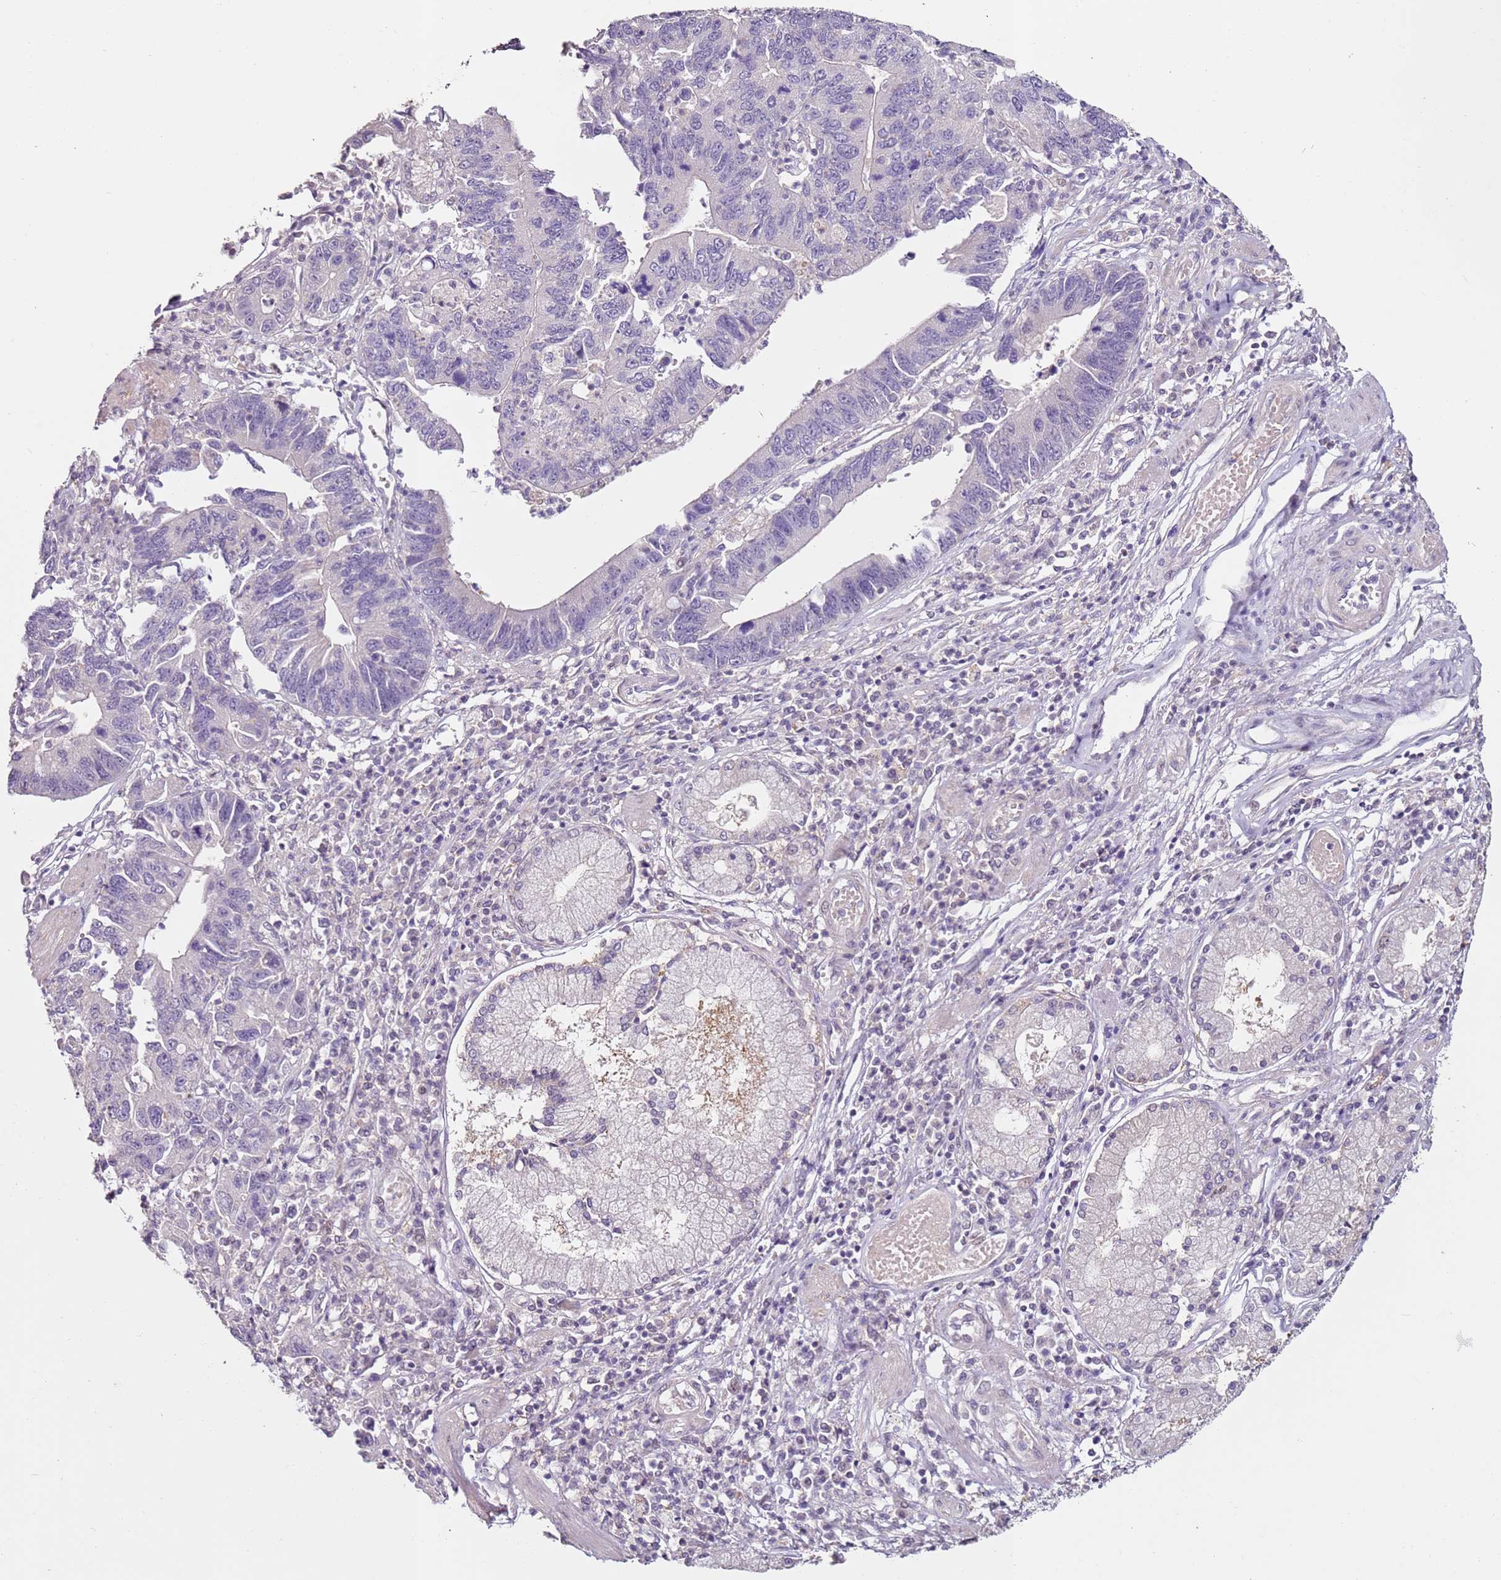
{"staining": {"intensity": "negative", "quantity": "none", "location": "none"}, "tissue": "stomach cancer", "cell_type": "Tumor cells", "image_type": "cancer", "snomed": [{"axis": "morphology", "description": "Adenocarcinoma, NOS"}, {"axis": "topography", "description": "Stomach"}], "caption": "This is an immunohistochemistry (IHC) histopathology image of stomach adenocarcinoma. There is no expression in tumor cells.", "gene": "MDH1", "patient": {"sex": "male", "age": 59}}